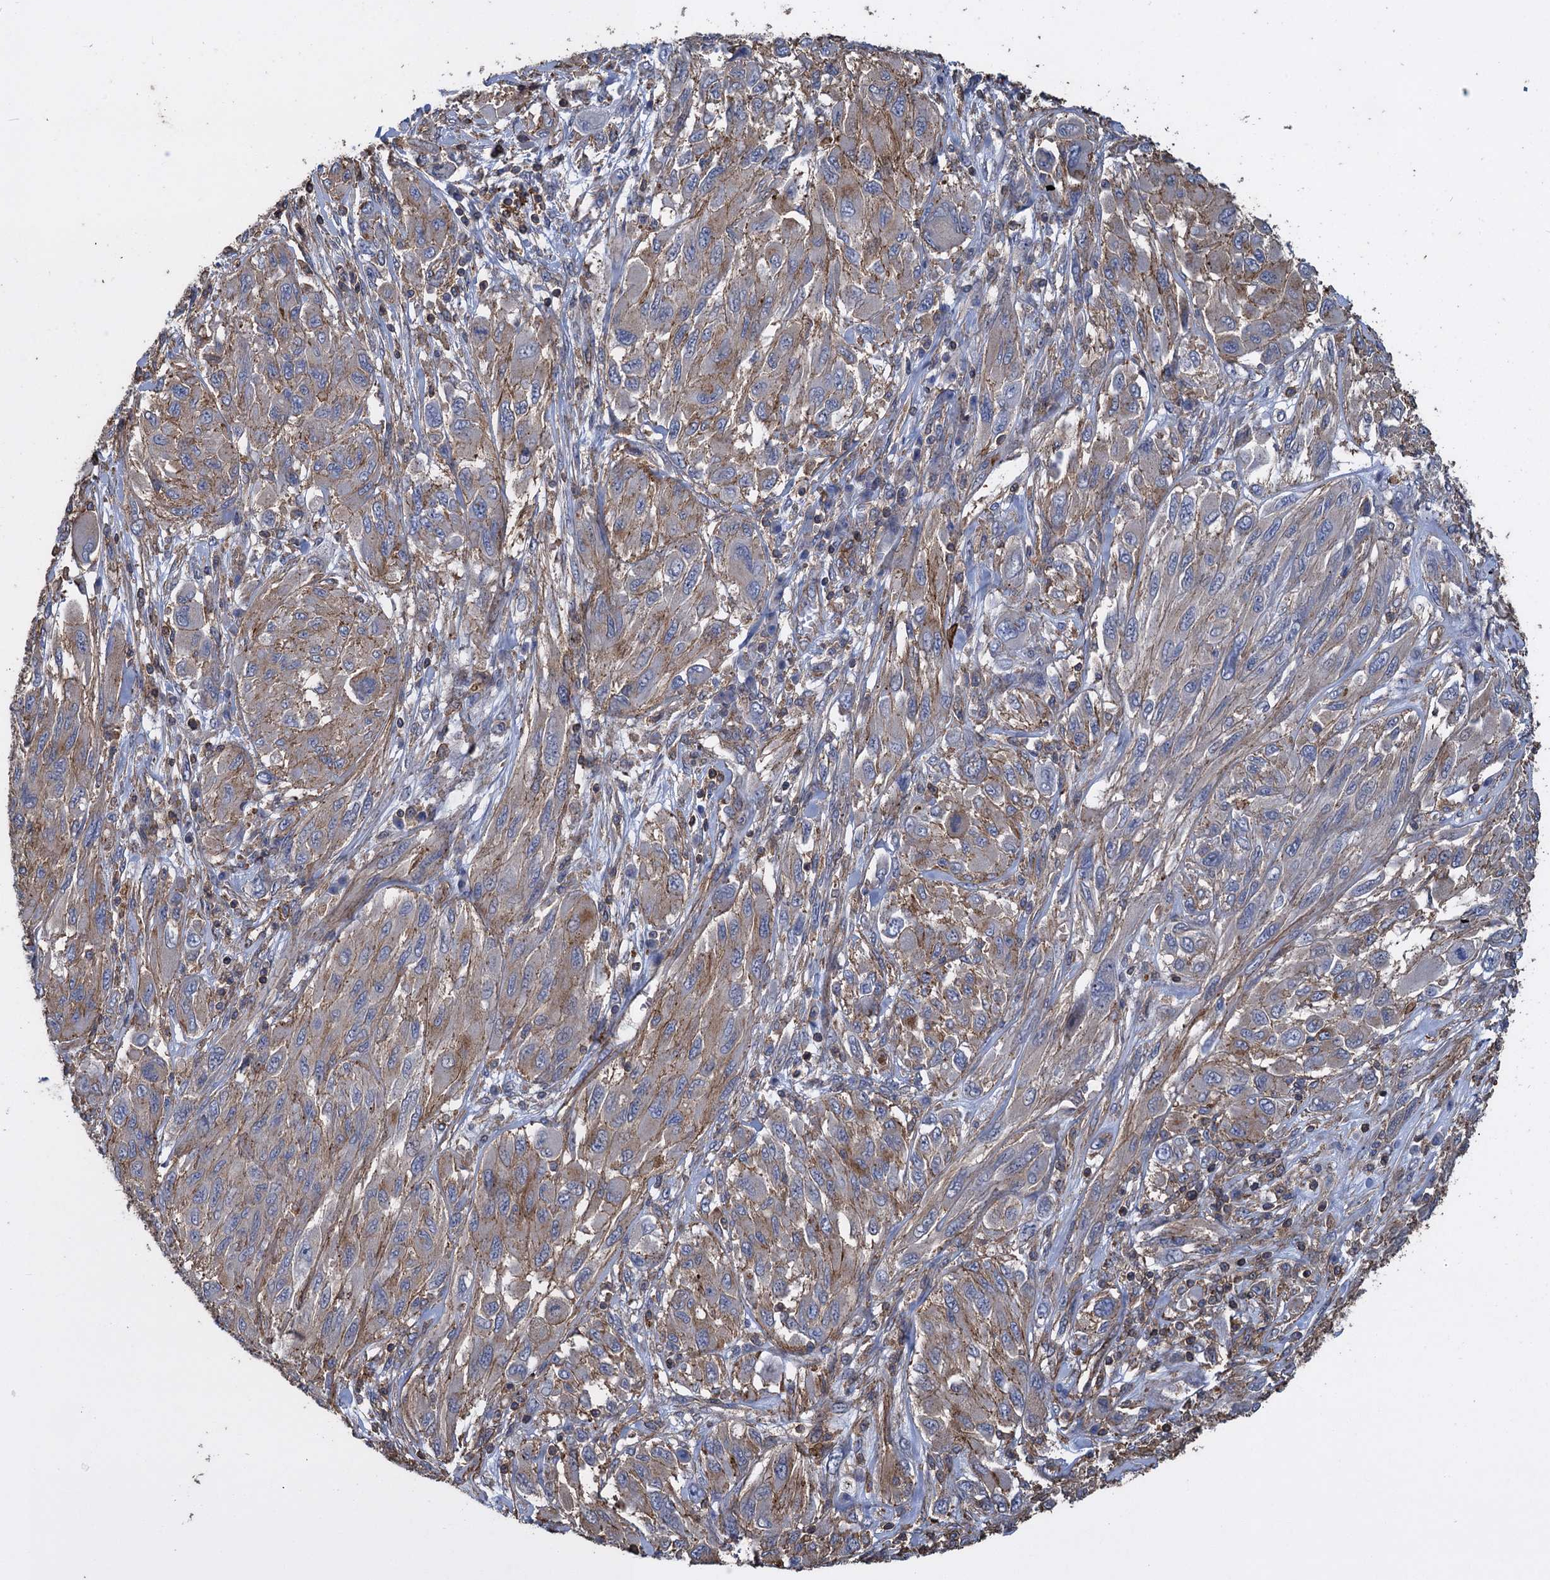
{"staining": {"intensity": "weak", "quantity": "<25%", "location": "cytoplasmic/membranous"}, "tissue": "melanoma", "cell_type": "Tumor cells", "image_type": "cancer", "snomed": [{"axis": "morphology", "description": "Malignant melanoma, NOS"}, {"axis": "topography", "description": "Skin"}], "caption": "A photomicrograph of human malignant melanoma is negative for staining in tumor cells.", "gene": "PROSER2", "patient": {"sex": "female", "age": 91}}